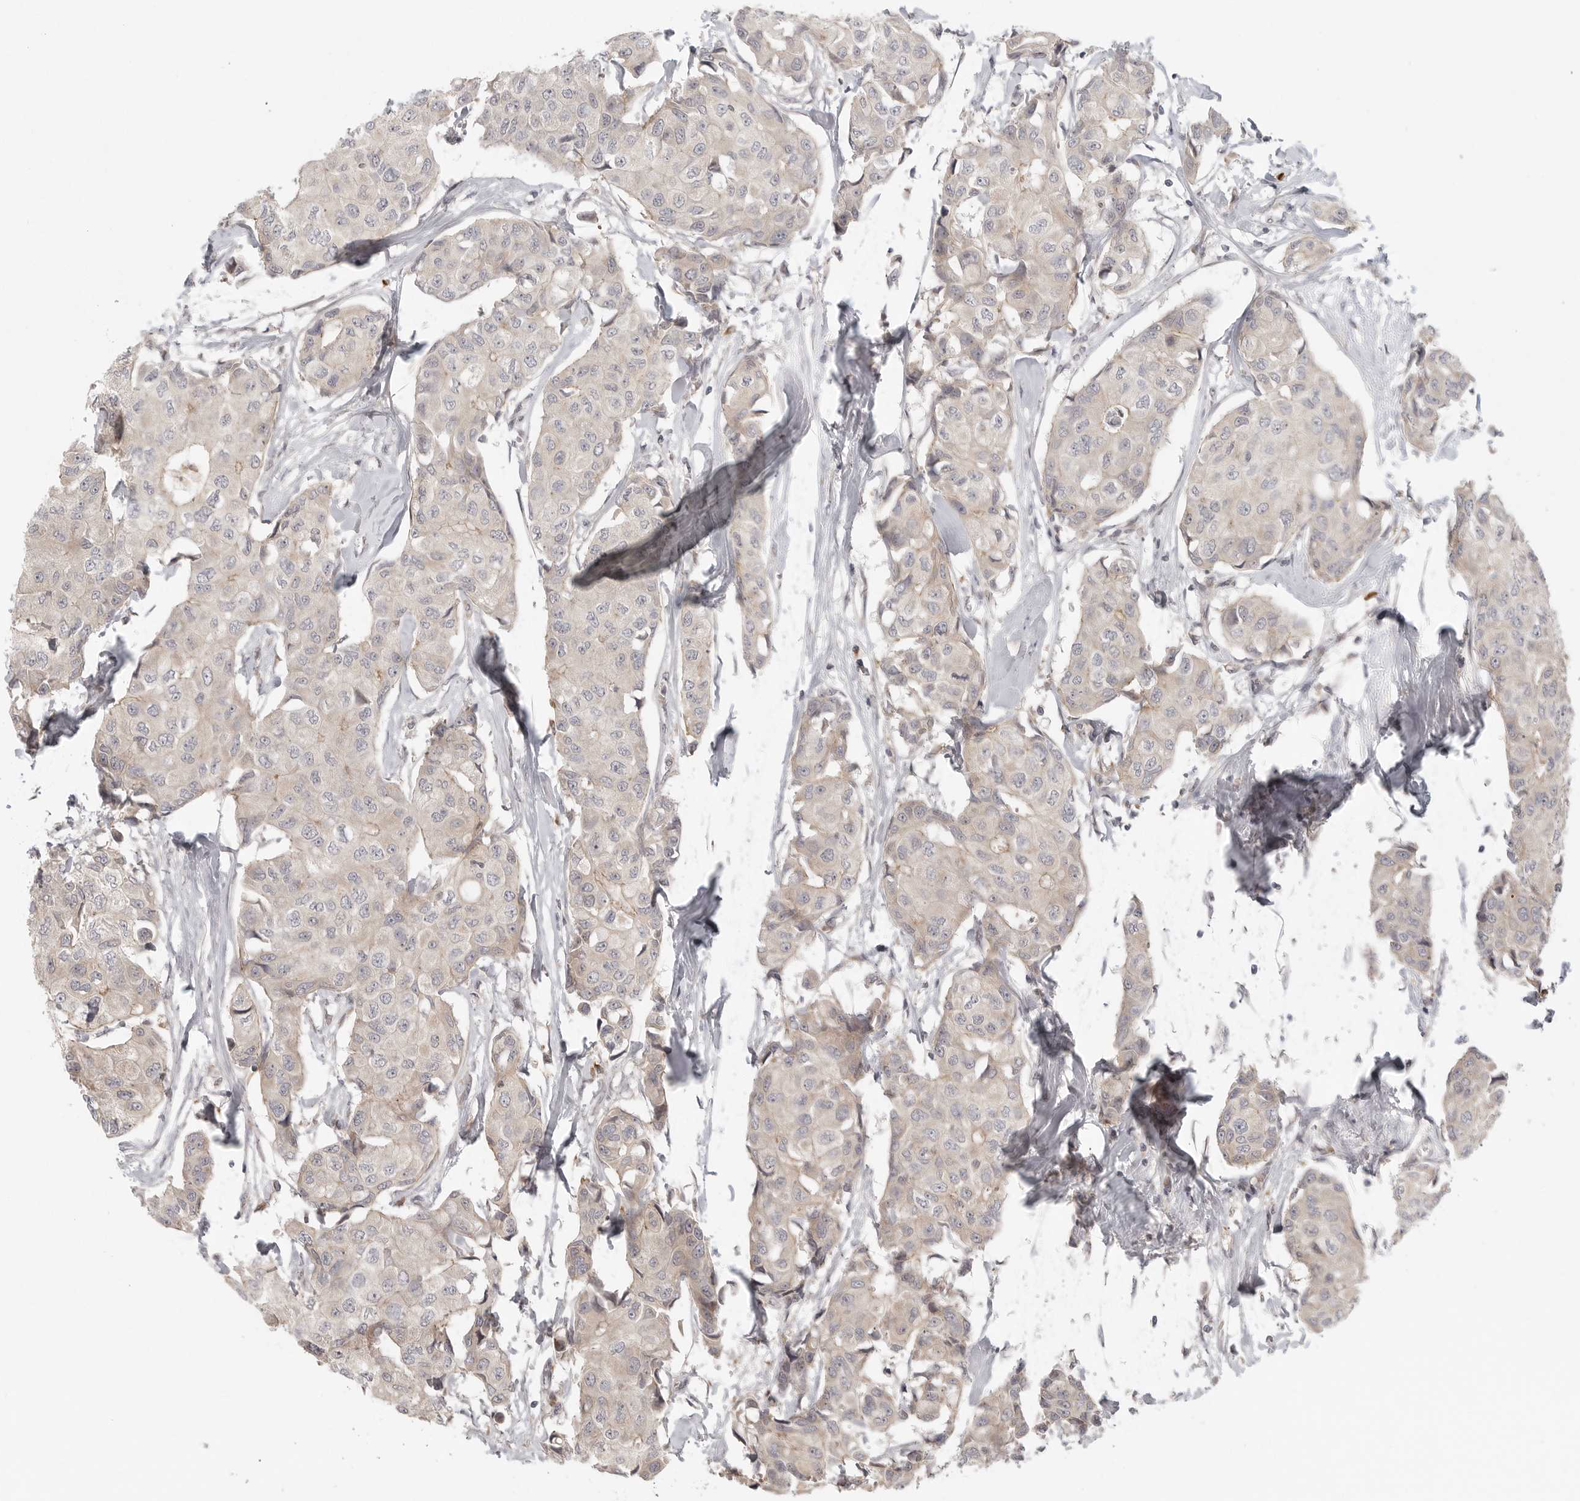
{"staining": {"intensity": "negative", "quantity": "none", "location": "none"}, "tissue": "breast cancer", "cell_type": "Tumor cells", "image_type": "cancer", "snomed": [{"axis": "morphology", "description": "Duct carcinoma"}, {"axis": "topography", "description": "Breast"}], "caption": "Breast intraductal carcinoma was stained to show a protein in brown. There is no significant staining in tumor cells.", "gene": "CCPG1", "patient": {"sex": "female", "age": 80}}